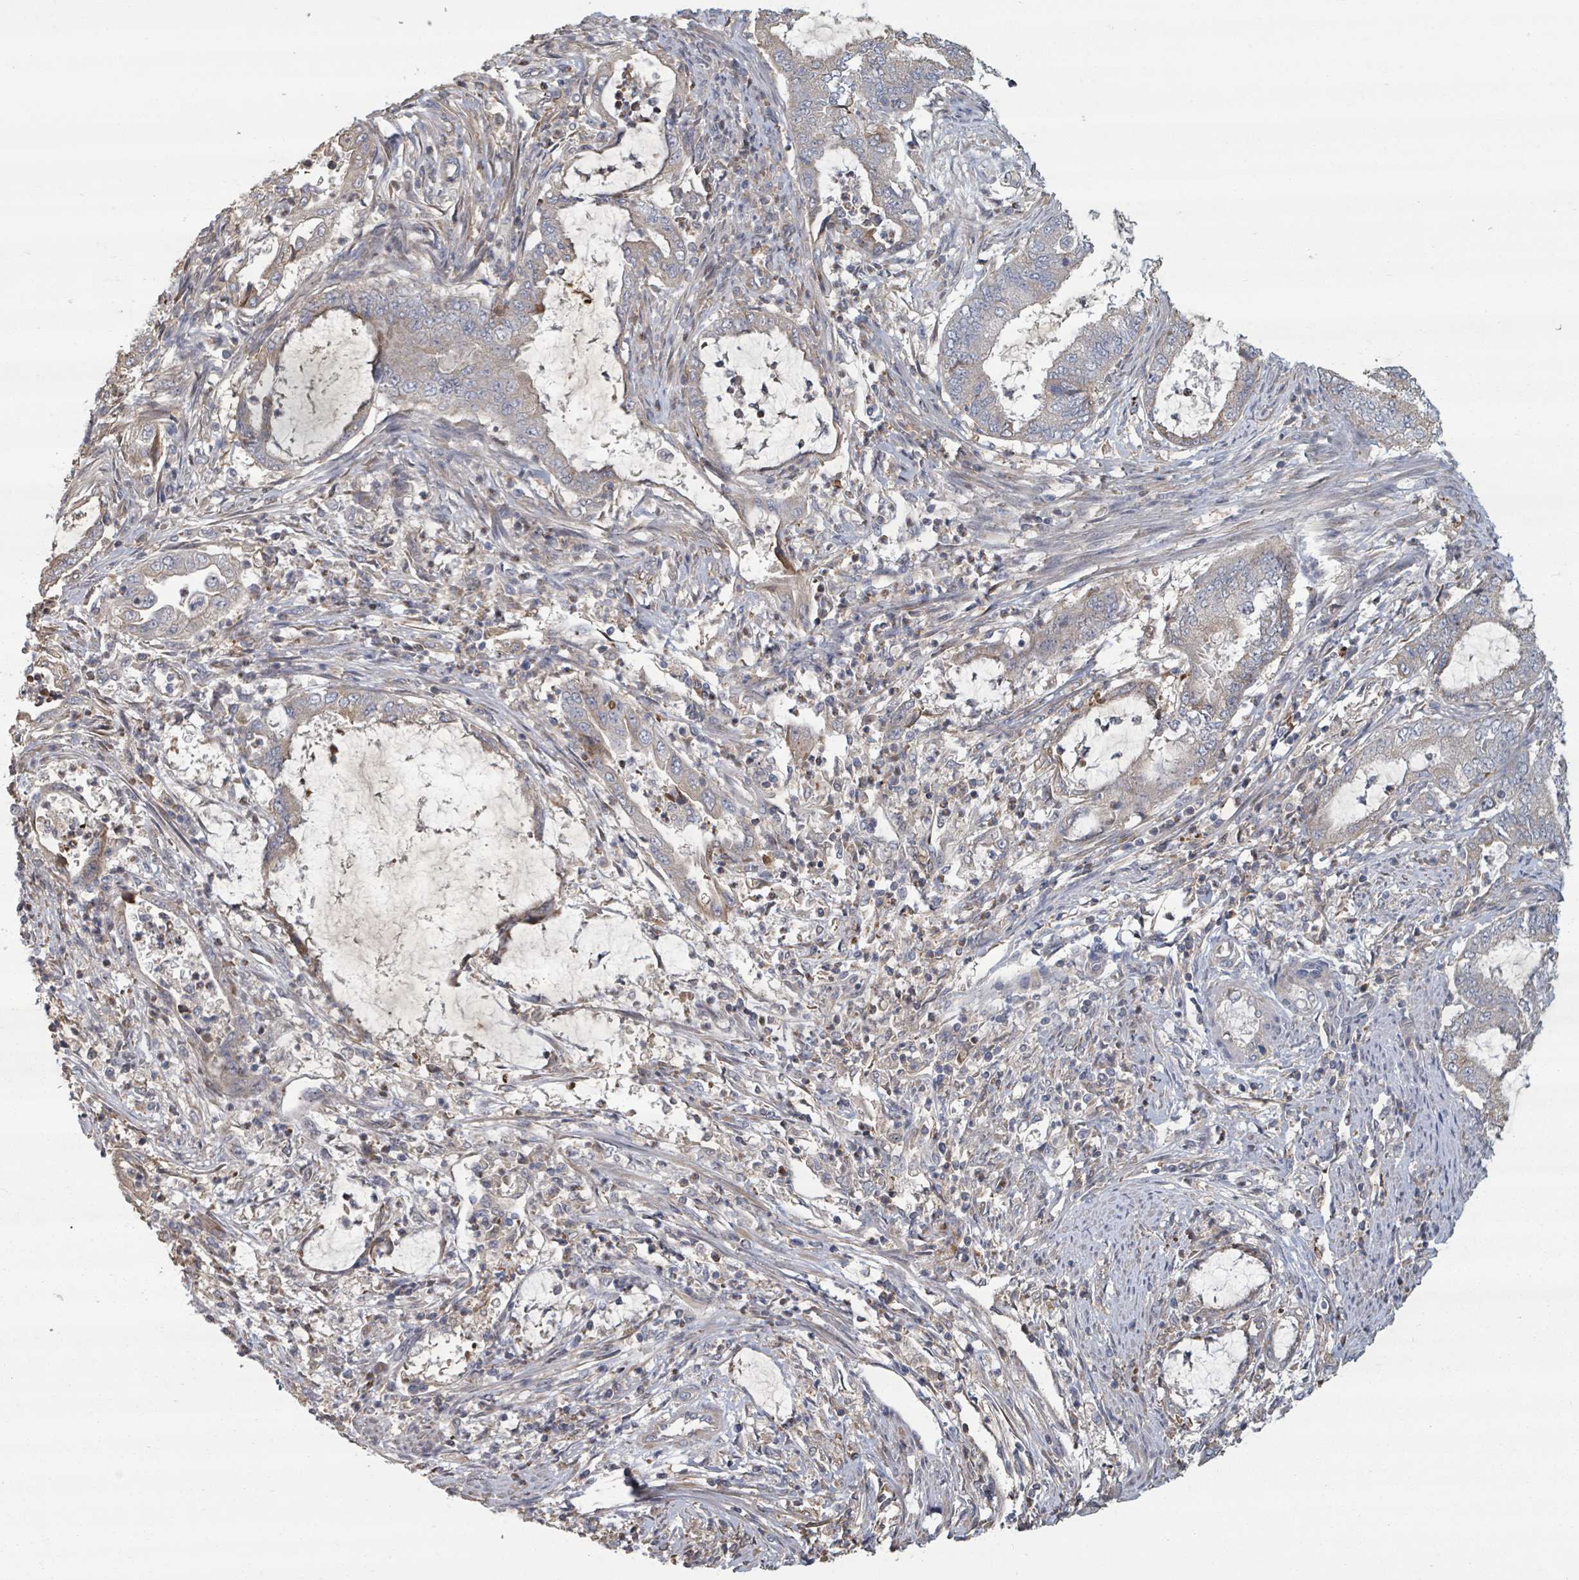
{"staining": {"intensity": "moderate", "quantity": "<25%", "location": "cytoplasmic/membranous"}, "tissue": "endometrial cancer", "cell_type": "Tumor cells", "image_type": "cancer", "snomed": [{"axis": "morphology", "description": "Adenocarcinoma, NOS"}, {"axis": "topography", "description": "Endometrium"}], "caption": "IHC of endometrial cancer (adenocarcinoma) displays low levels of moderate cytoplasmic/membranous expression in approximately <25% of tumor cells. Immunohistochemistry stains the protein of interest in brown and the nuclei are stained blue.", "gene": "GABBR1", "patient": {"sex": "female", "age": 51}}